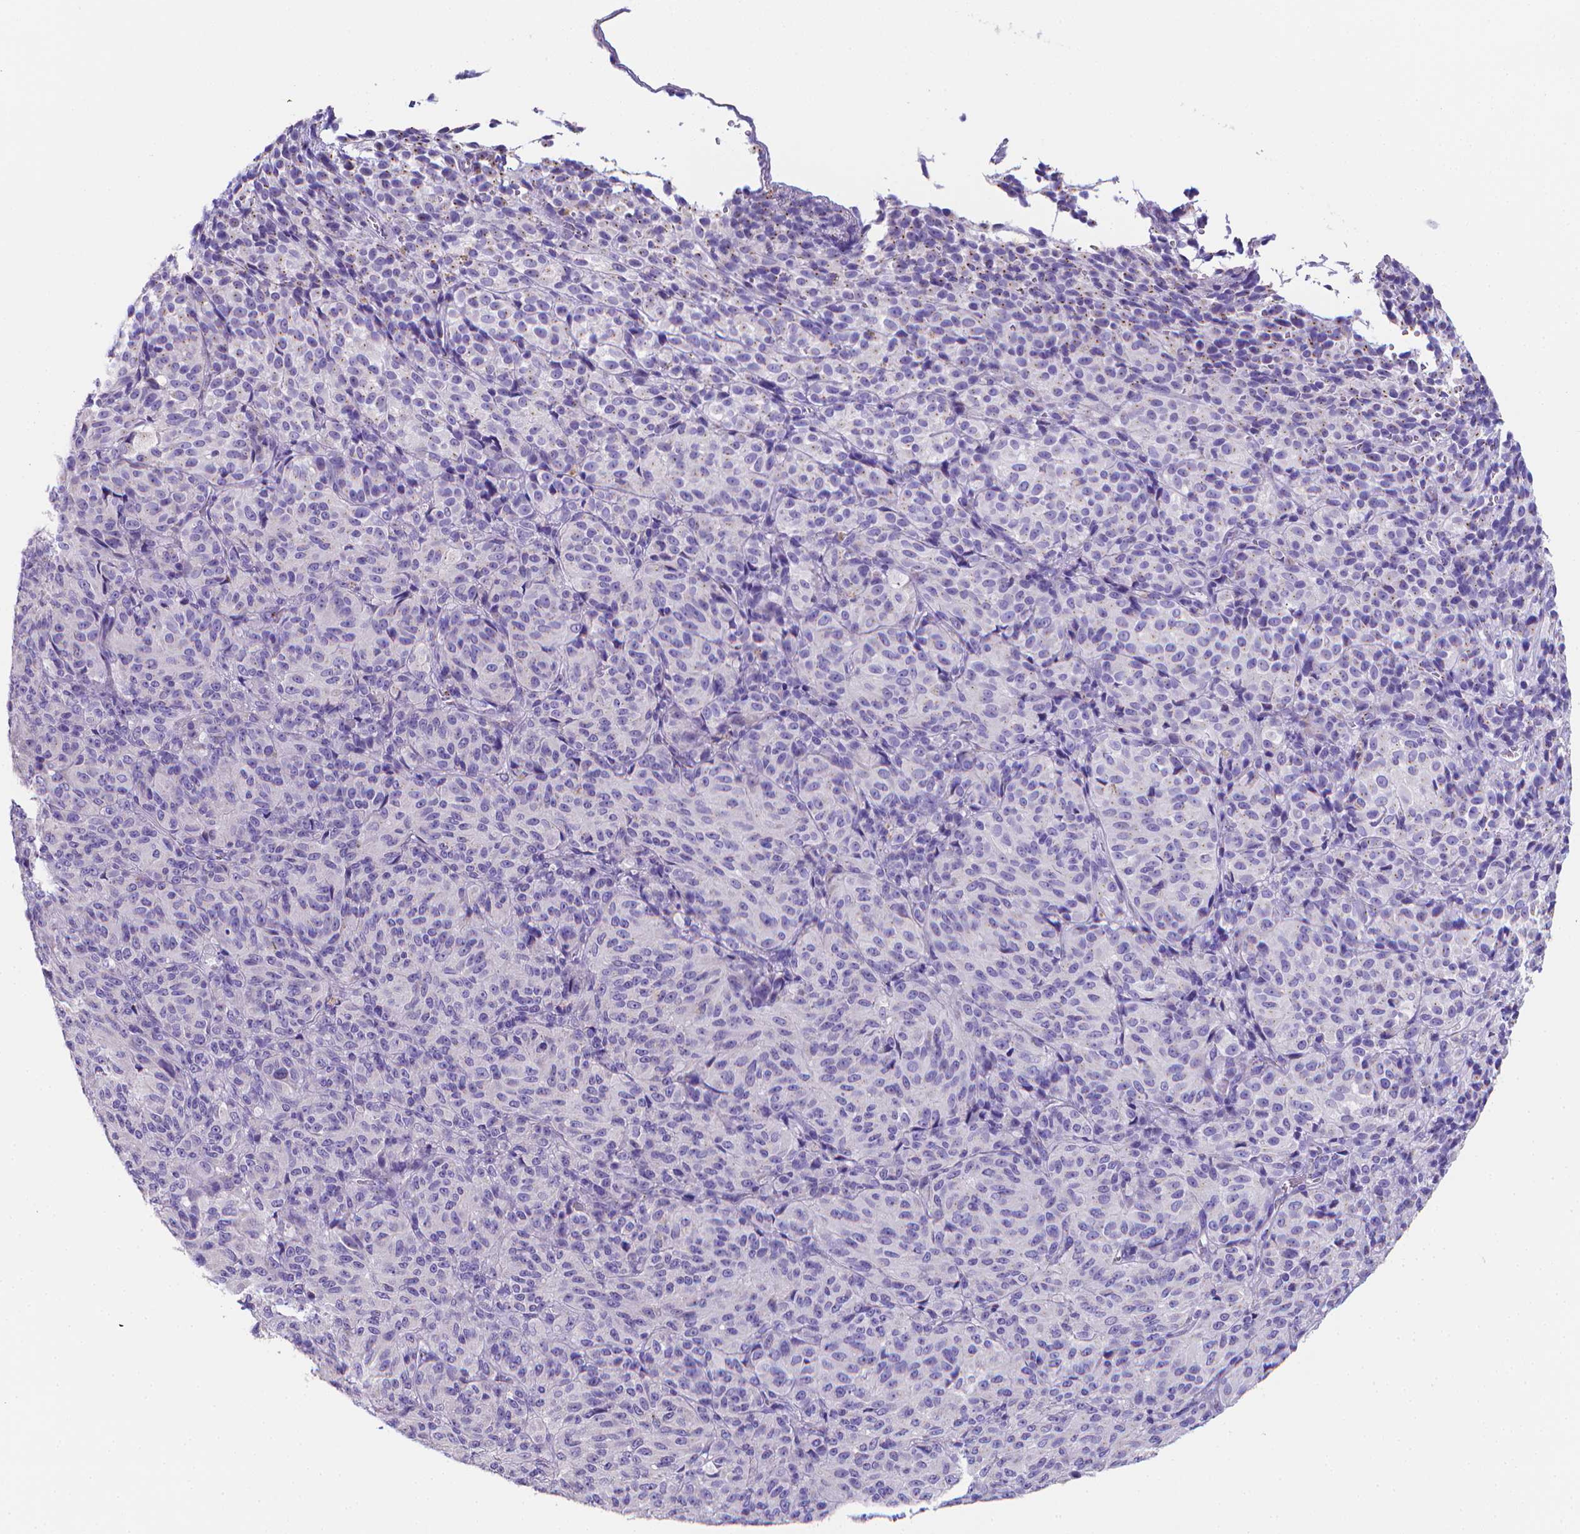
{"staining": {"intensity": "negative", "quantity": "none", "location": "none"}, "tissue": "melanoma", "cell_type": "Tumor cells", "image_type": "cancer", "snomed": [{"axis": "morphology", "description": "Malignant melanoma, Metastatic site"}, {"axis": "topography", "description": "Brain"}], "caption": "High magnification brightfield microscopy of malignant melanoma (metastatic site) stained with DAB (brown) and counterstained with hematoxylin (blue): tumor cells show no significant staining. The staining was performed using DAB to visualize the protein expression in brown, while the nuclei were stained in blue with hematoxylin (Magnification: 20x).", "gene": "LRRC73", "patient": {"sex": "female", "age": 56}}